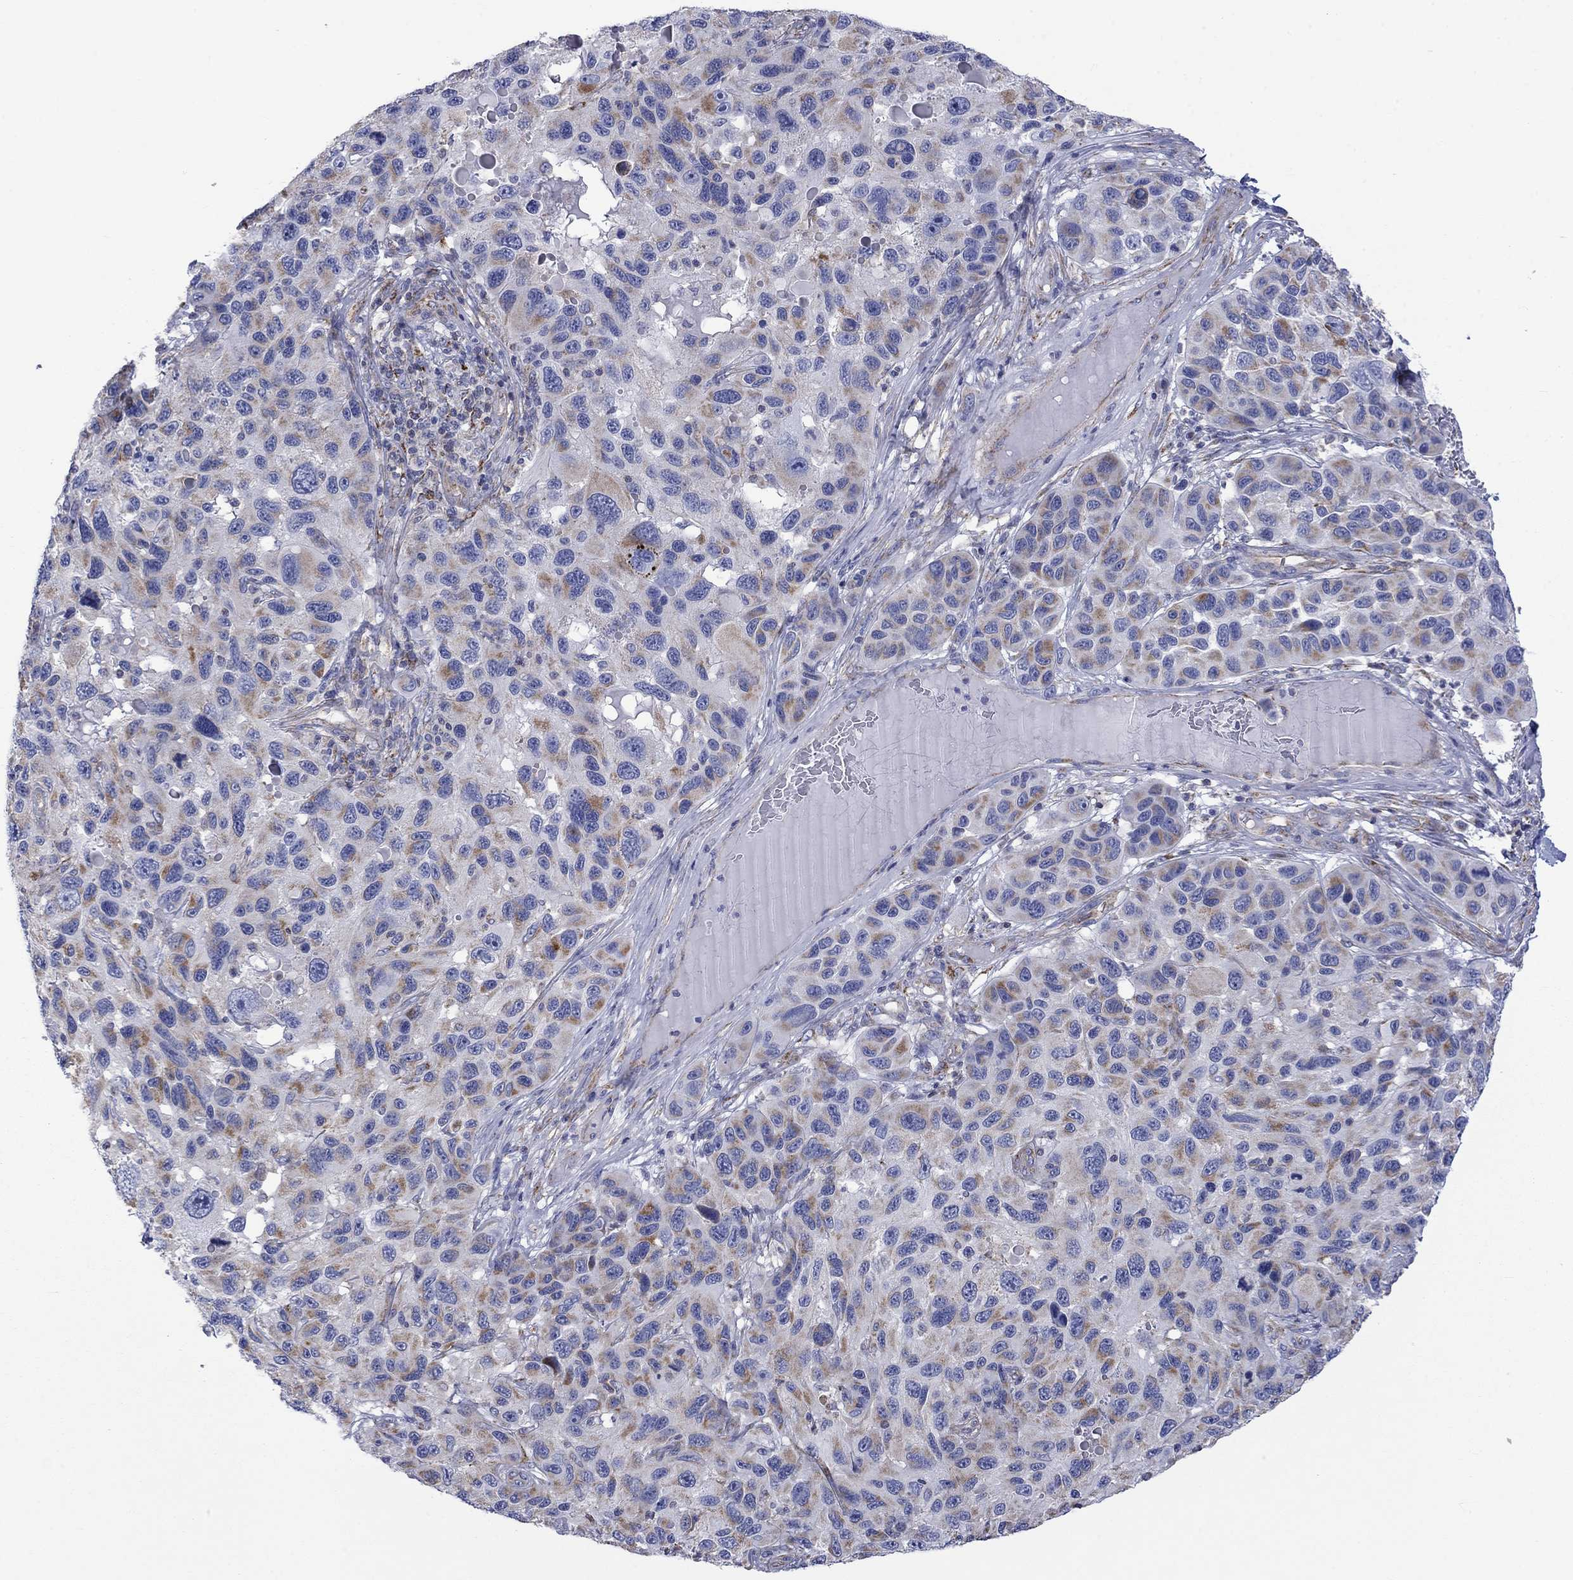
{"staining": {"intensity": "moderate", "quantity": "<25%", "location": "cytoplasmic/membranous"}, "tissue": "melanoma", "cell_type": "Tumor cells", "image_type": "cancer", "snomed": [{"axis": "morphology", "description": "Malignant melanoma, NOS"}, {"axis": "topography", "description": "Skin"}], "caption": "Tumor cells reveal low levels of moderate cytoplasmic/membranous staining in about <25% of cells in malignant melanoma. Using DAB (brown) and hematoxylin (blue) stains, captured at high magnification using brightfield microscopy.", "gene": "CISD1", "patient": {"sex": "male", "age": 53}}